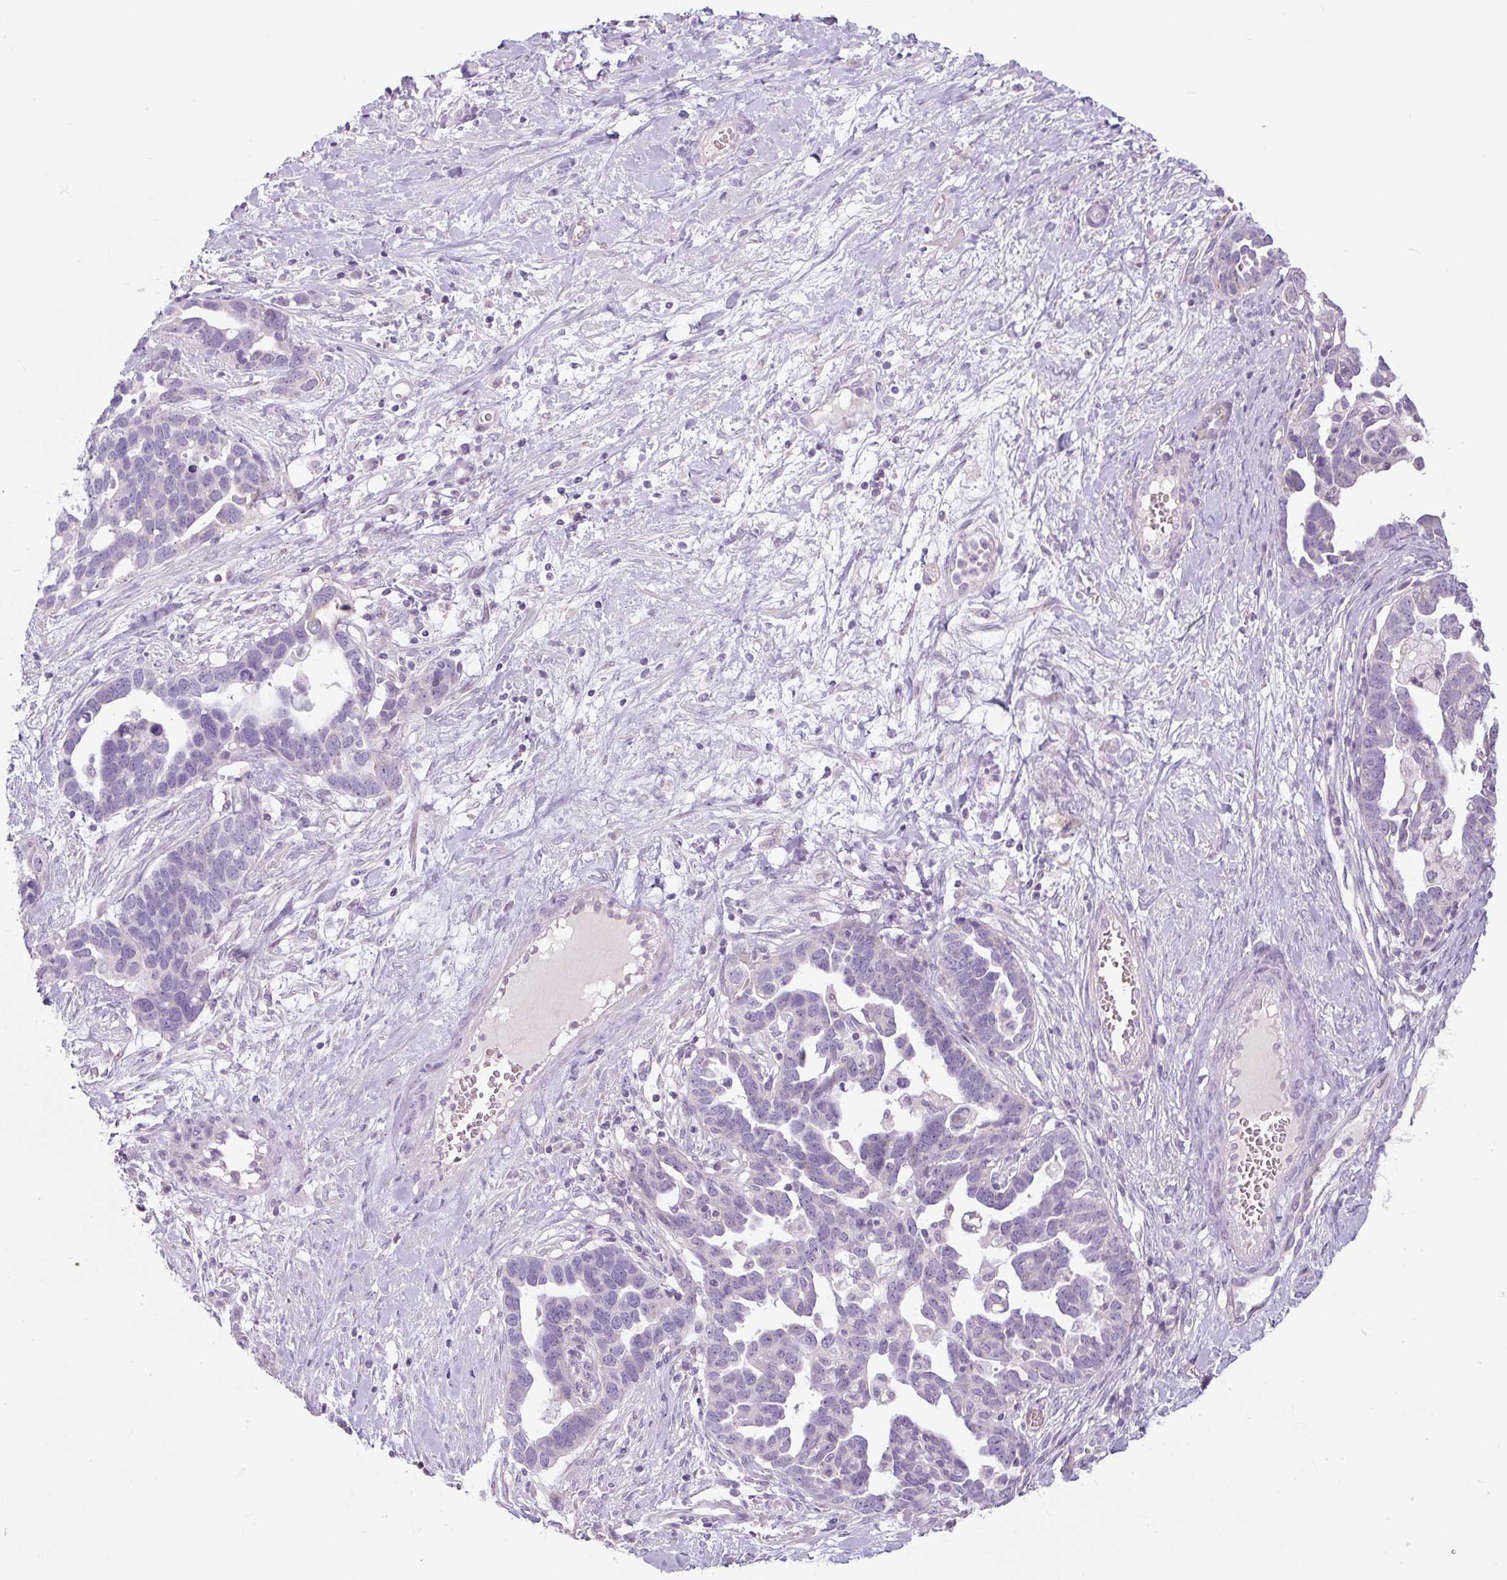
{"staining": {"intensity": "negative", "quantity": "none", "location": "none"}, "tissue": "ovarian cancer", "cell_type": "Tumor cells", "image_type": "cancer", "snomed": [{"axis": "morphology", "description": "Cystadenocarcinoma, serous, NOS"}, {"axis": "topography", "description": "Ovary"}], "caption": "DAB immunohistochemical staining of human ovarian serous cystadenocarcinoma demonstrates no significant staining in tumor cells.", "gene": "FGFBP3", "patient": {"sex": "female", "age": 54}}